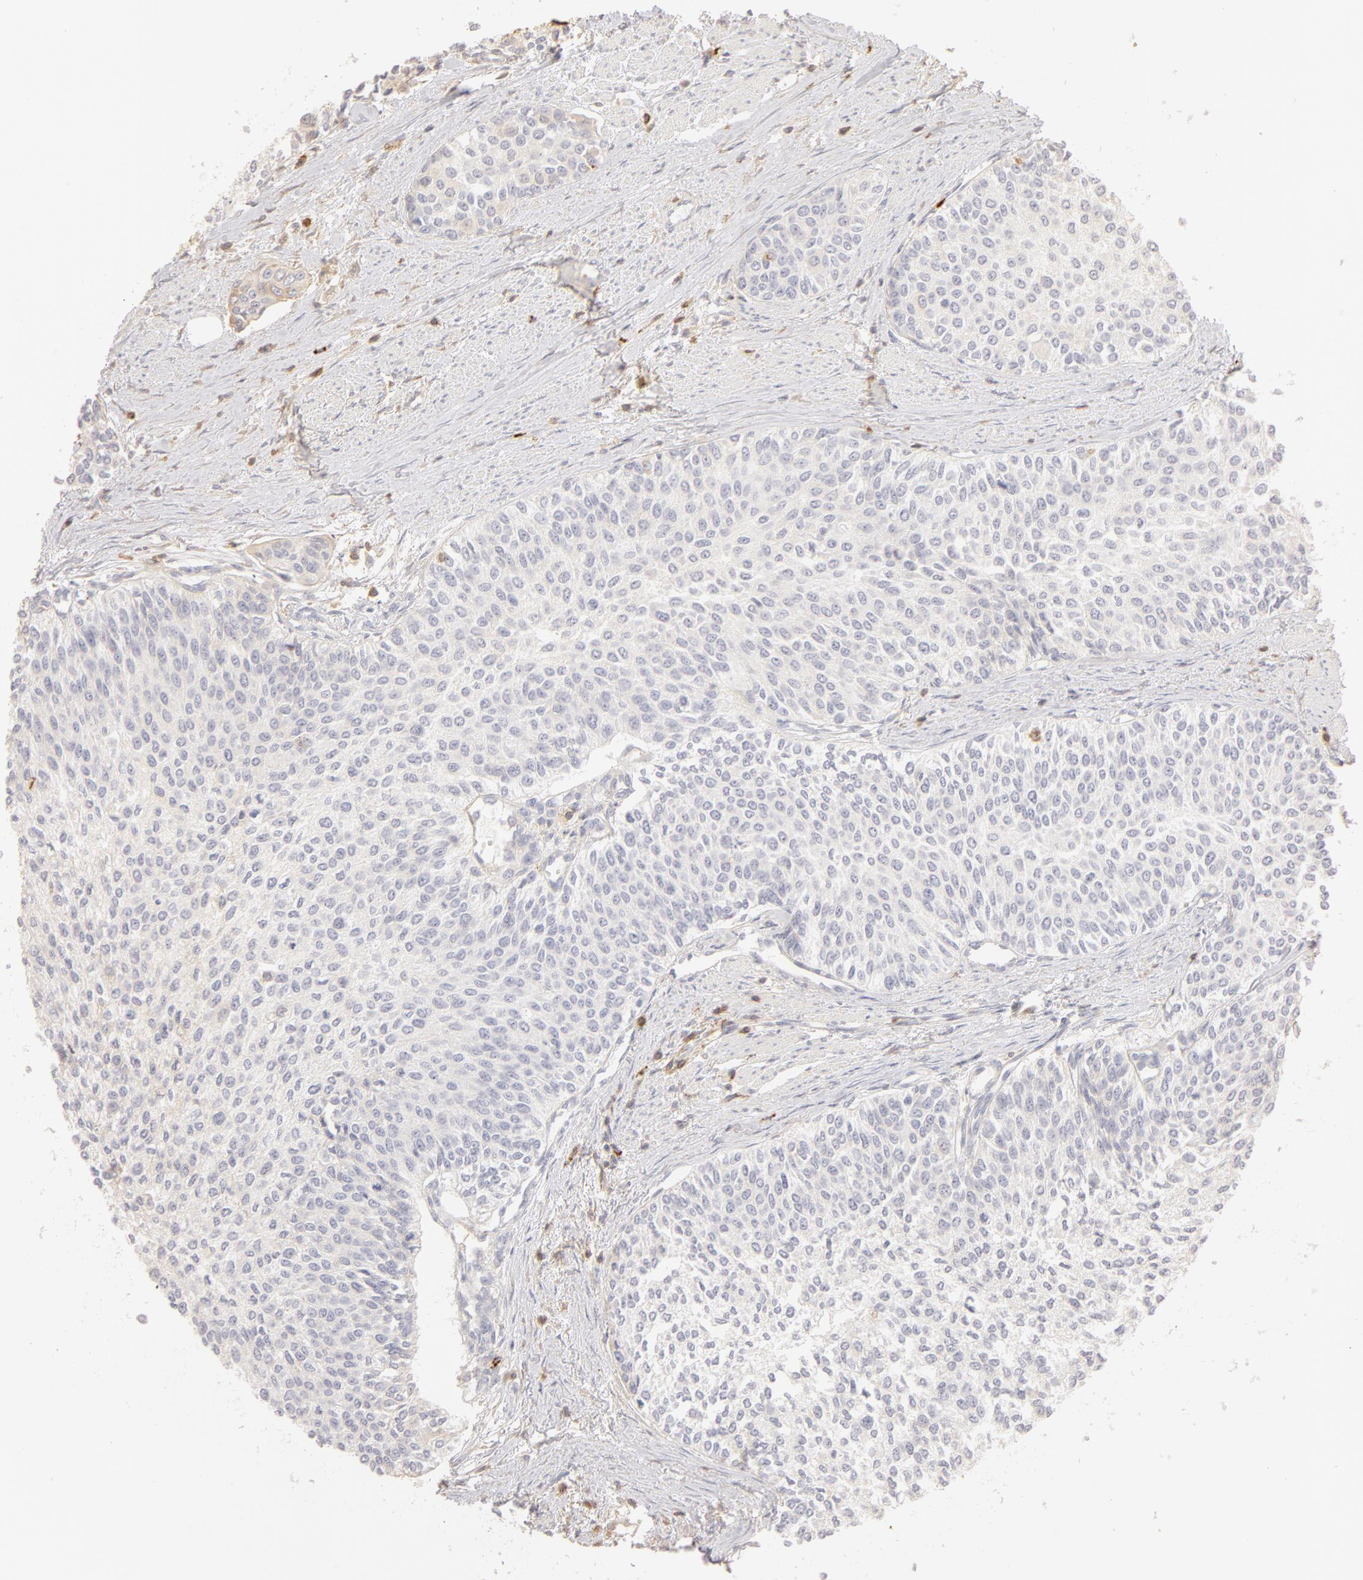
{"staining": {"intensity": "negative", "quantity": "none", "location": "none"}, "tissue": "urothelial cancer", "cell_type": "Tumor cells", "image_type": "cancer", "snomed": [{"axis": "morphology", "description": "Urothelial carcinoma, Low grade"}, {"axis": "topography", "description": "Urinary bladder"}], "caption": "Urothelial cancer was stained to show a protein in brown. There is no significant expression in tumor cells.", "gene": "C1R", "patient": {"sex": "female", "age": 73}}